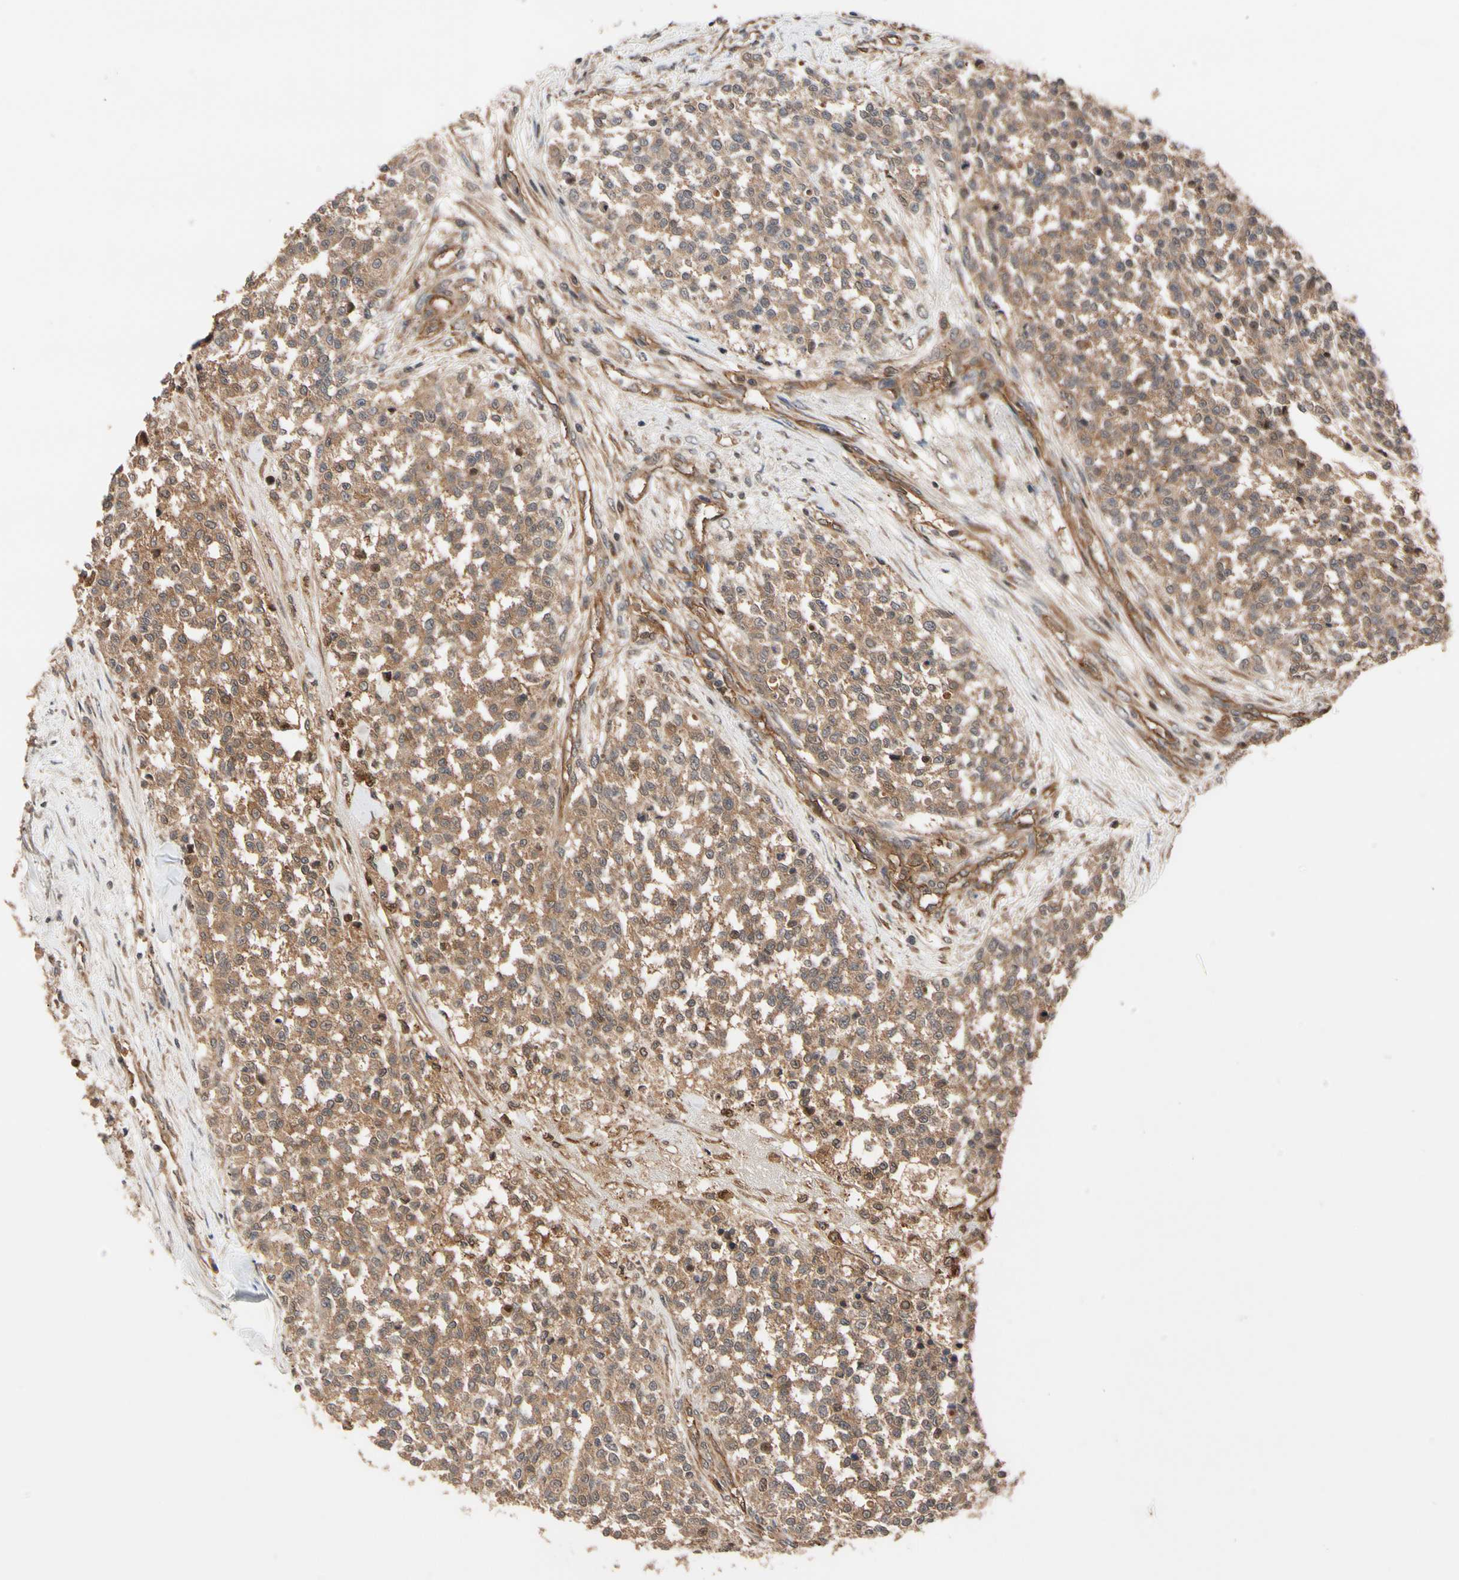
{"staining": {"intensity": "moderate", "quantity": ">75%", "location": "cytoplasmic/membranous"}, "tissue": "testis cancer", "cell_type": "Tumor cells", "image_type": "cancer", "snomed": [{"axis": "morphology", "description": "Seminoma, NOS"}, {"axis": "topography", "description": "Testis"}], "caption": "The immunohistochemical stain shows moderate cytoplasmic/membranous positivity in tumor cells of testis cancer (seminoma) tissue. (Stains: DAB in brown, nuclei in blue, Microscopy: brightfield microscopy at high magnification).", "gene": "CYTIP", "patient": {"sex": "male", "age": 59}}